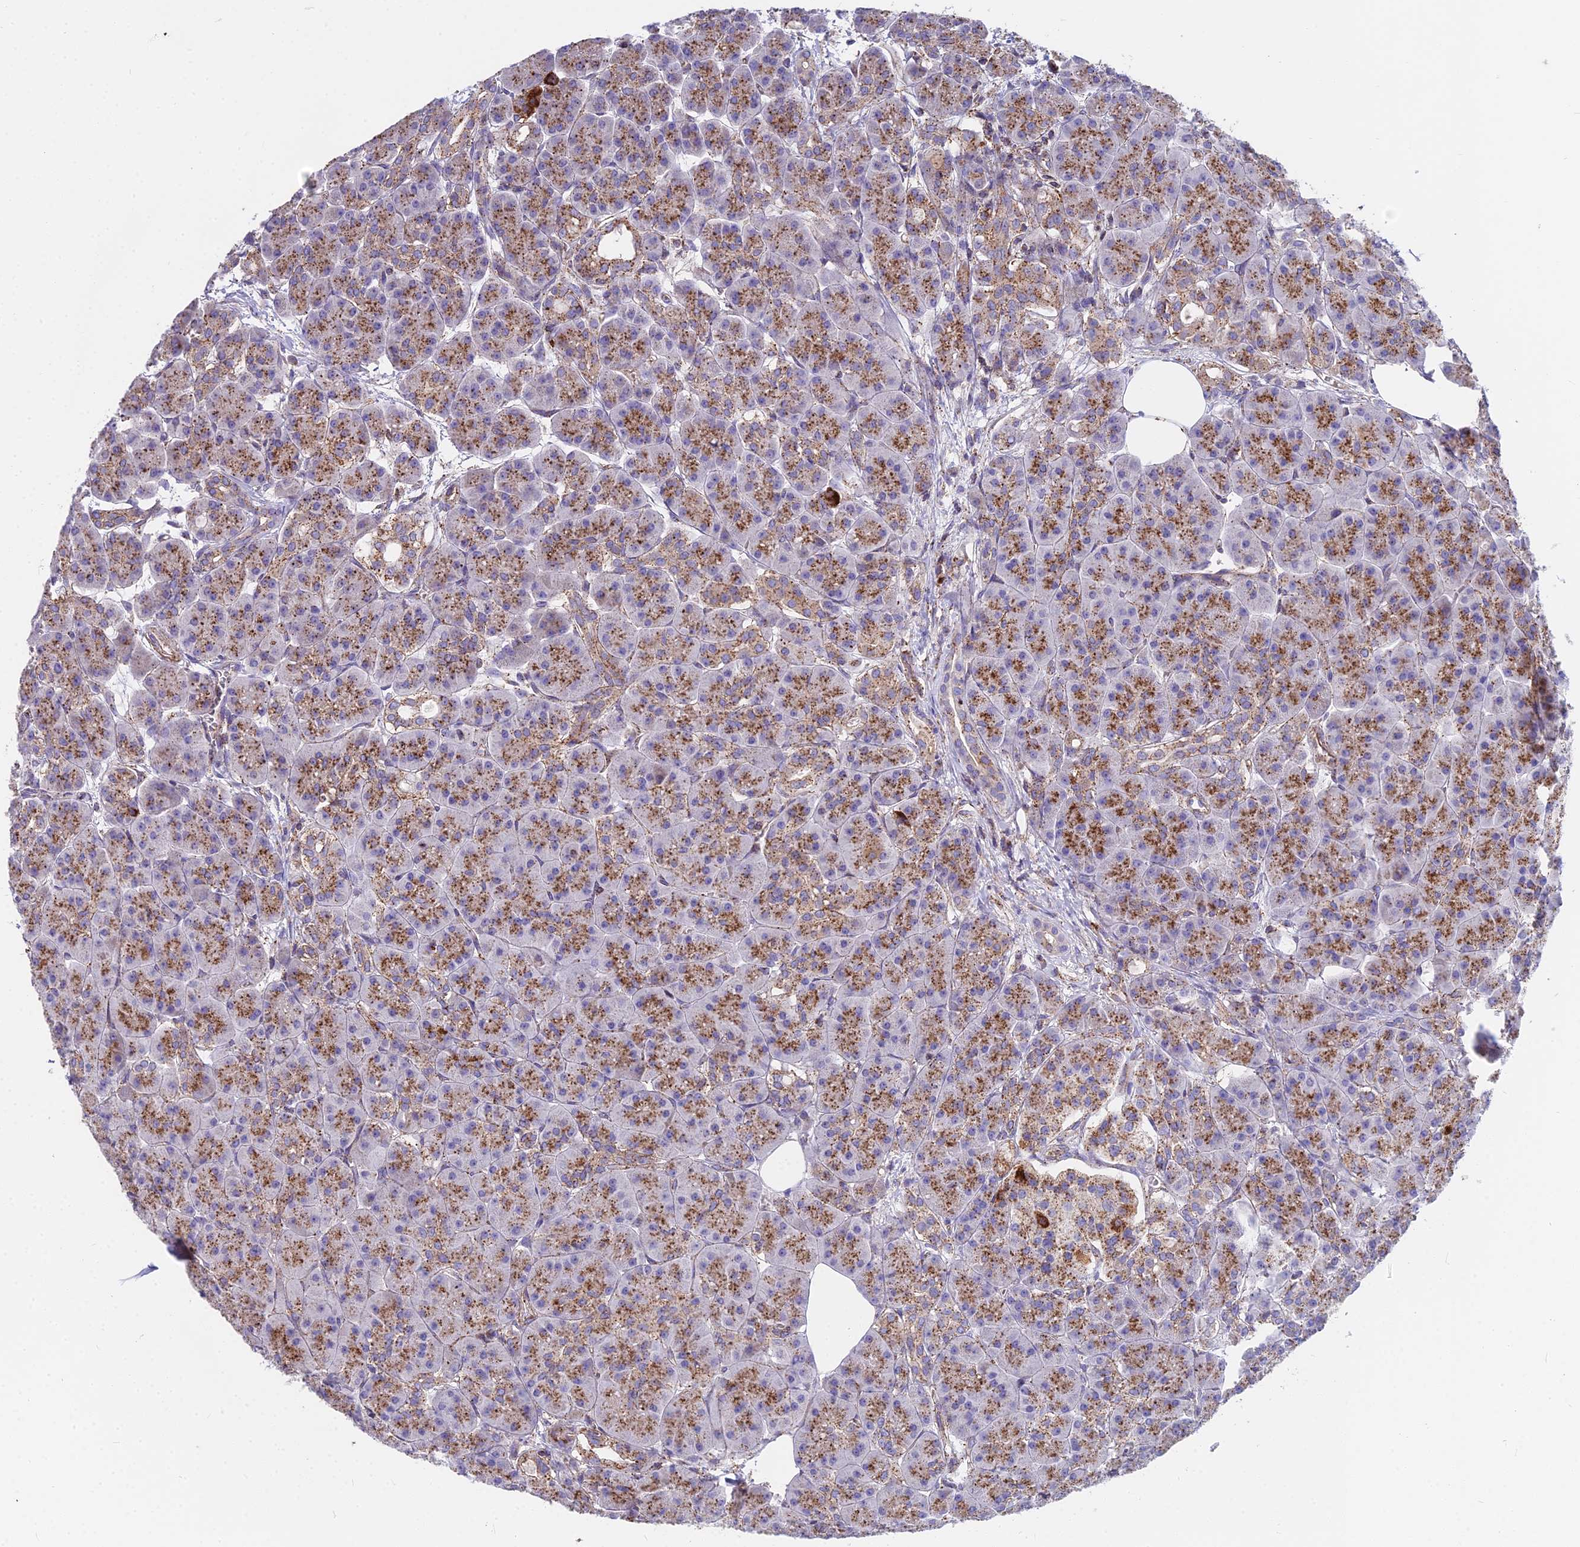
{"staining": {"intensity": "moderate", "quantity": "25%-75%", "location": "cytoplasmic/membranous"}, "tissue": "pancreas", "cell_type": "Exocrine glandular cells", "image_type": "normal", "snomed": [{"axis": "morphology", "description": "Normal tissue, NOS"}, {"axis": "topography", "description": "Pancreas"}], "caption": "Protein expression analysis of benign pancreas reveals moderate cytoplasmic/membranous staining in approximately 25%-75% of exocrine glandular cells. Nuclei are stained in blue.", "gene": "FRMPD1", "patient": {"sex": "male", "age": 63}}